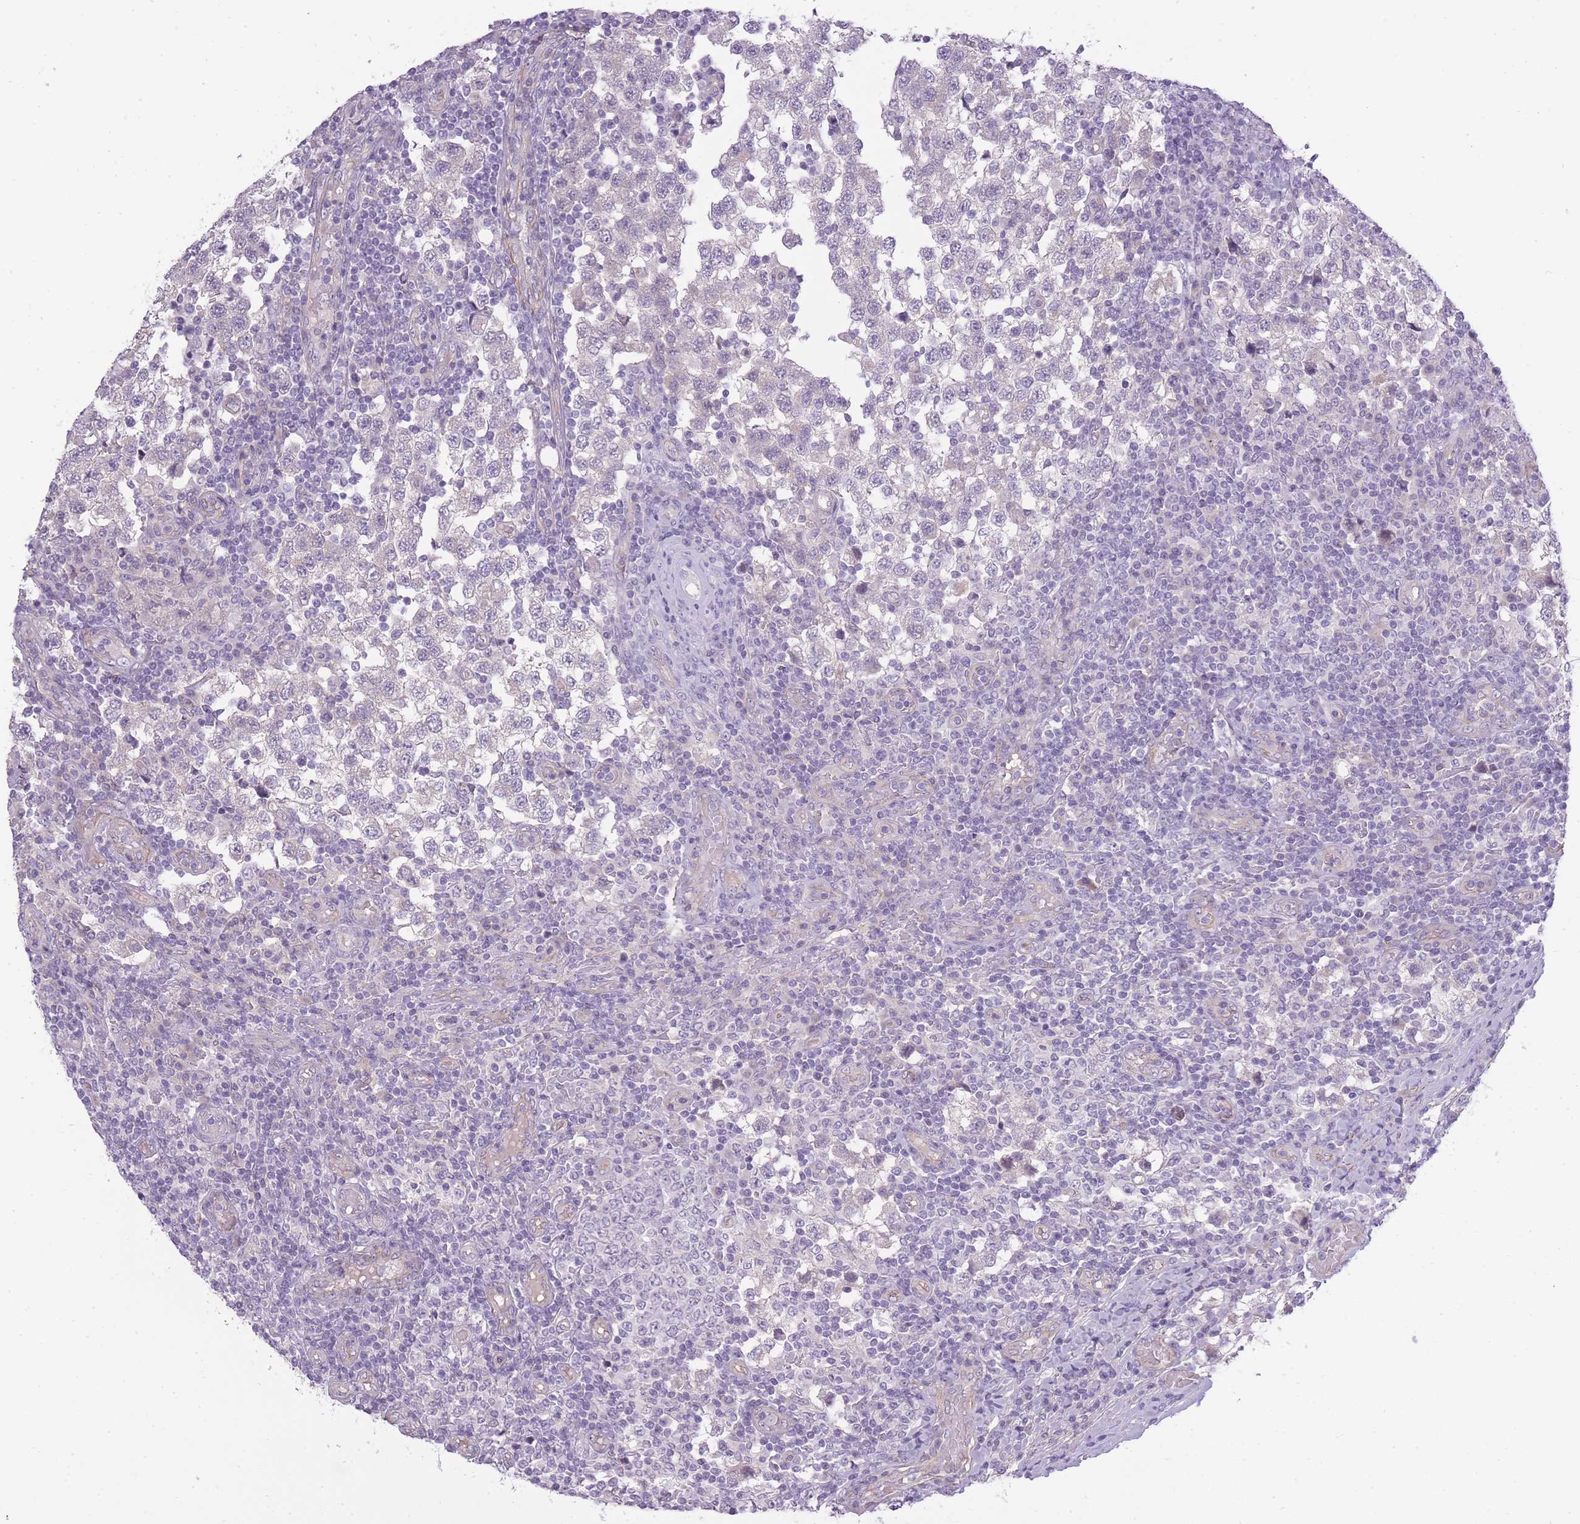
{"staining": {"intensity": "negative", "quantity": "none", "location": "none"}, "tissue": "testis cancer", "cell_type": "Tumor cells", "image_type": "cancer", "snomed": [{"axis": "morphology", "description": "Seminoma, NOS"}, {"axis": "topography", "description": "Testis"}], "caption": "DAB (3,3'-diaminobenzidine) immunohistochemical staining of testis cancer displays no significant positivity in tumor cells. Brightfield microscopy of immunohistochemistry (IHC) stained with DAB (brown) and hematoxylin (blue), captured at high magnification.", "gene": "SLC8A2", "patient": {"sex": "male", "age": 34}}